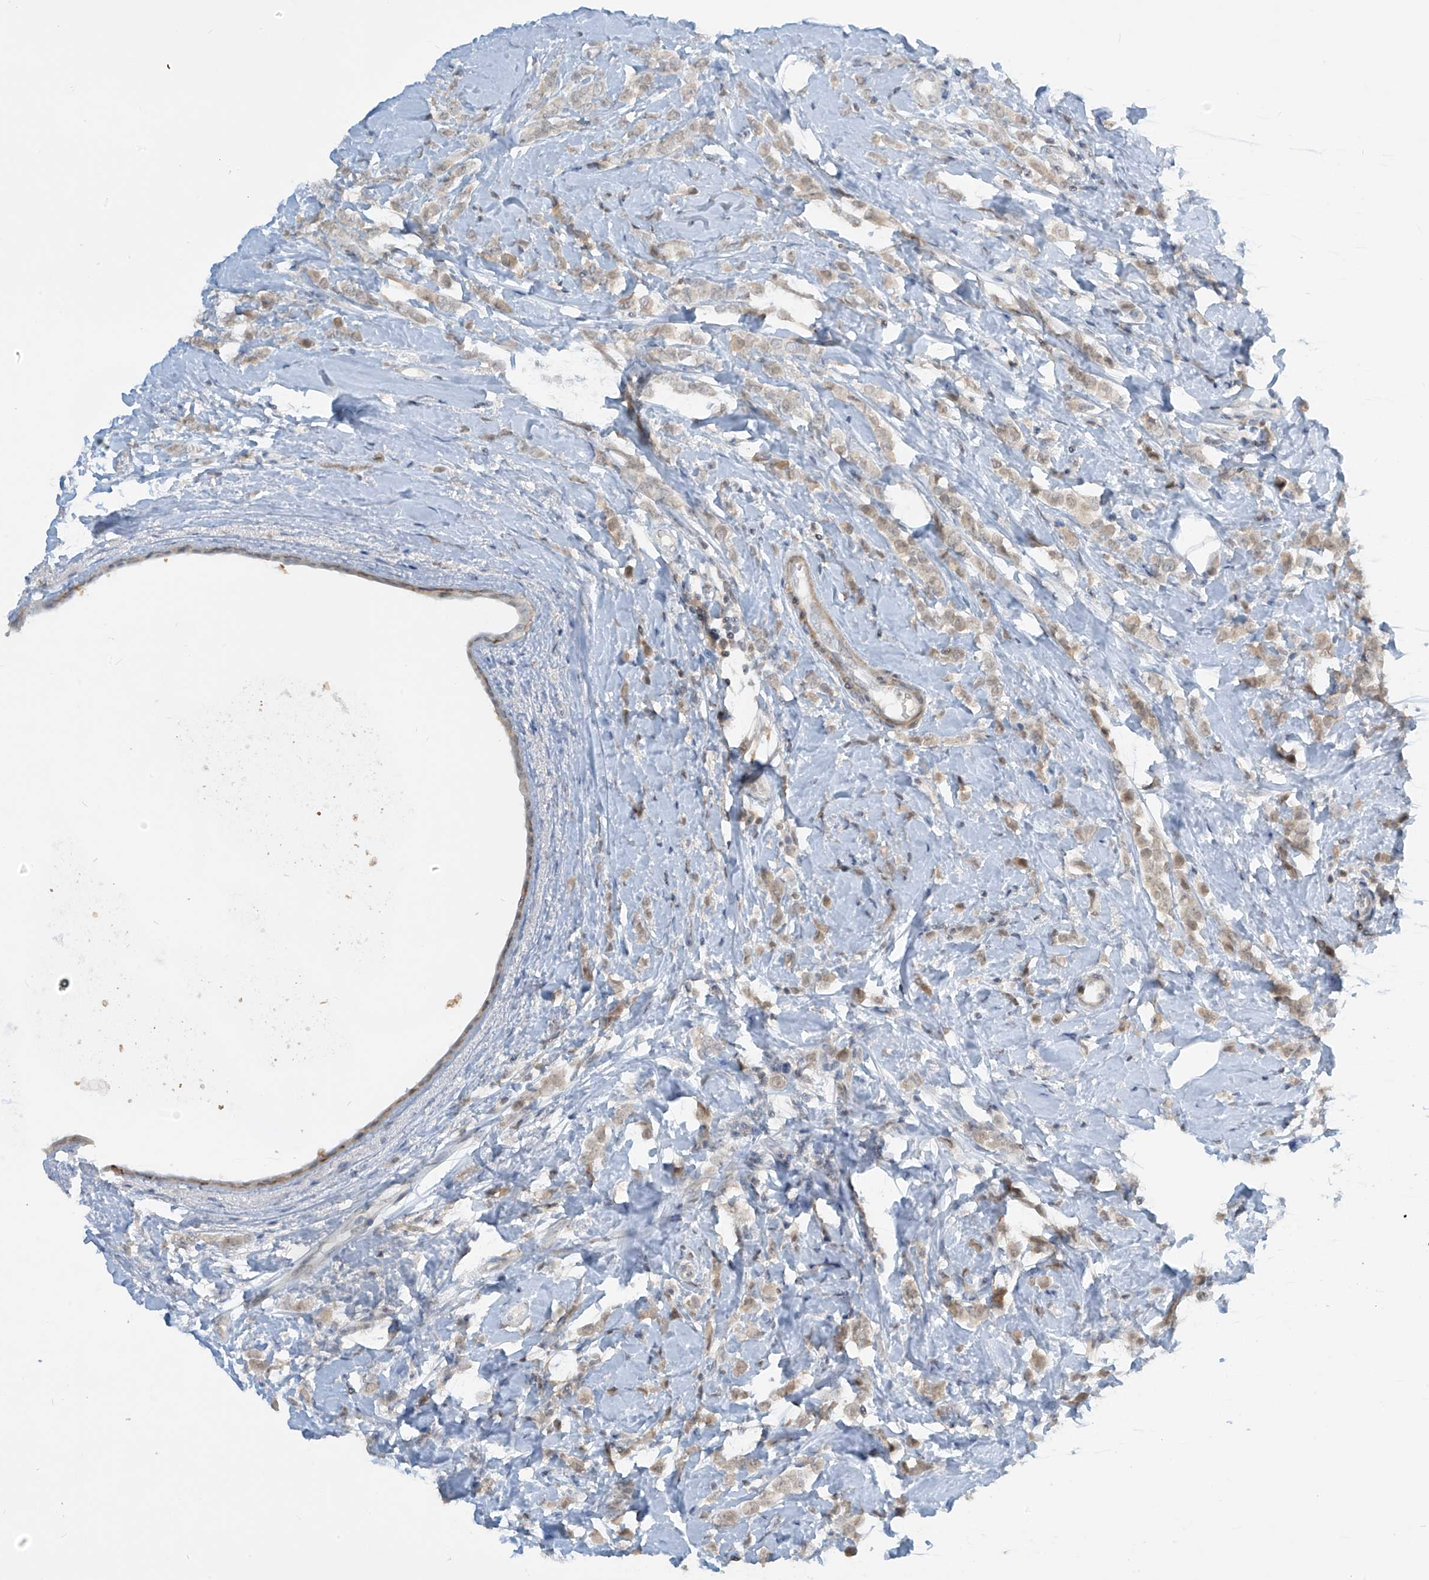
{"staining": {"intensity": "weak", "quantity": "25%-75%", "location": "cytoplasmic/membranous"}, "tissue": "breast cancer", "cell_type": "Tumor cells", "image_type": "cancer", "snomed": [{"axis": "morphology", "description": "Lobular carcinoma"}, {"axis": "topography", "description": "Breast"}], "caption": "IHC histopathology image of human lobular carcinoma (breast) stained for a protein (brown), which shows low levels of weak cytoplasmic/membranous staining in about 25%-75% of tumor cells.", "gene": "METAP1D", "patient": {"sex": "female", "age": 47}}